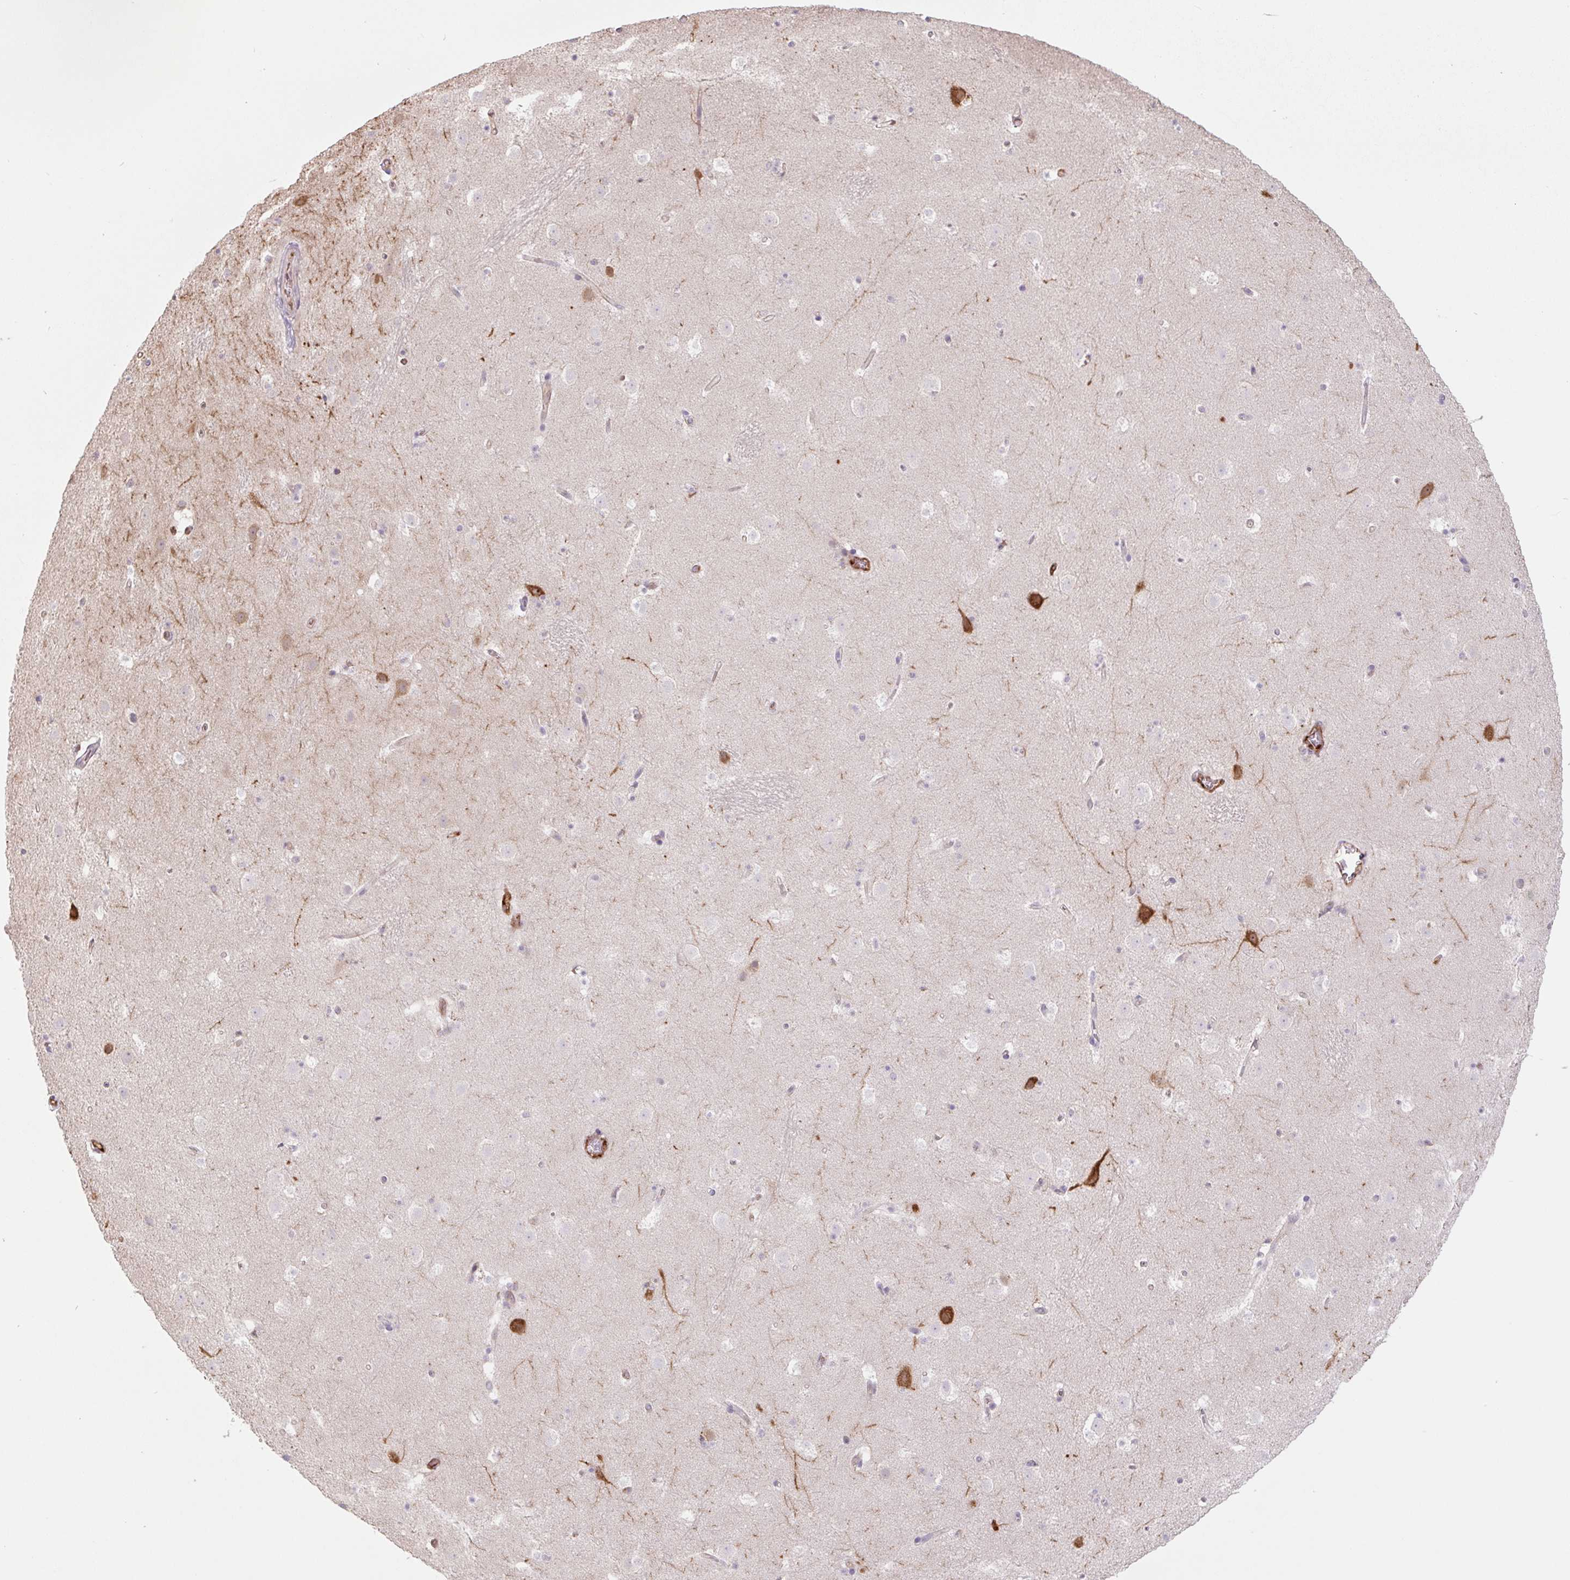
{"staining": {"intensity": "negative", "quantity": "none", "location": "none"}, "tissue": "caudate", "cell_type": "Glial cells", "image_type": "normal", "snomed": [{"axis": "morphology", "description": "Normal tissue, NOS"}, {"axis": "topography", "description": "Lateral ventricle wall"}], "caption": "Immunohistochemical staining of unremarkable human caudate reveals no significant positivity in glial cells.", "gene": "PLA2G4A", "patient": {"sex": "male", "age": 37}}